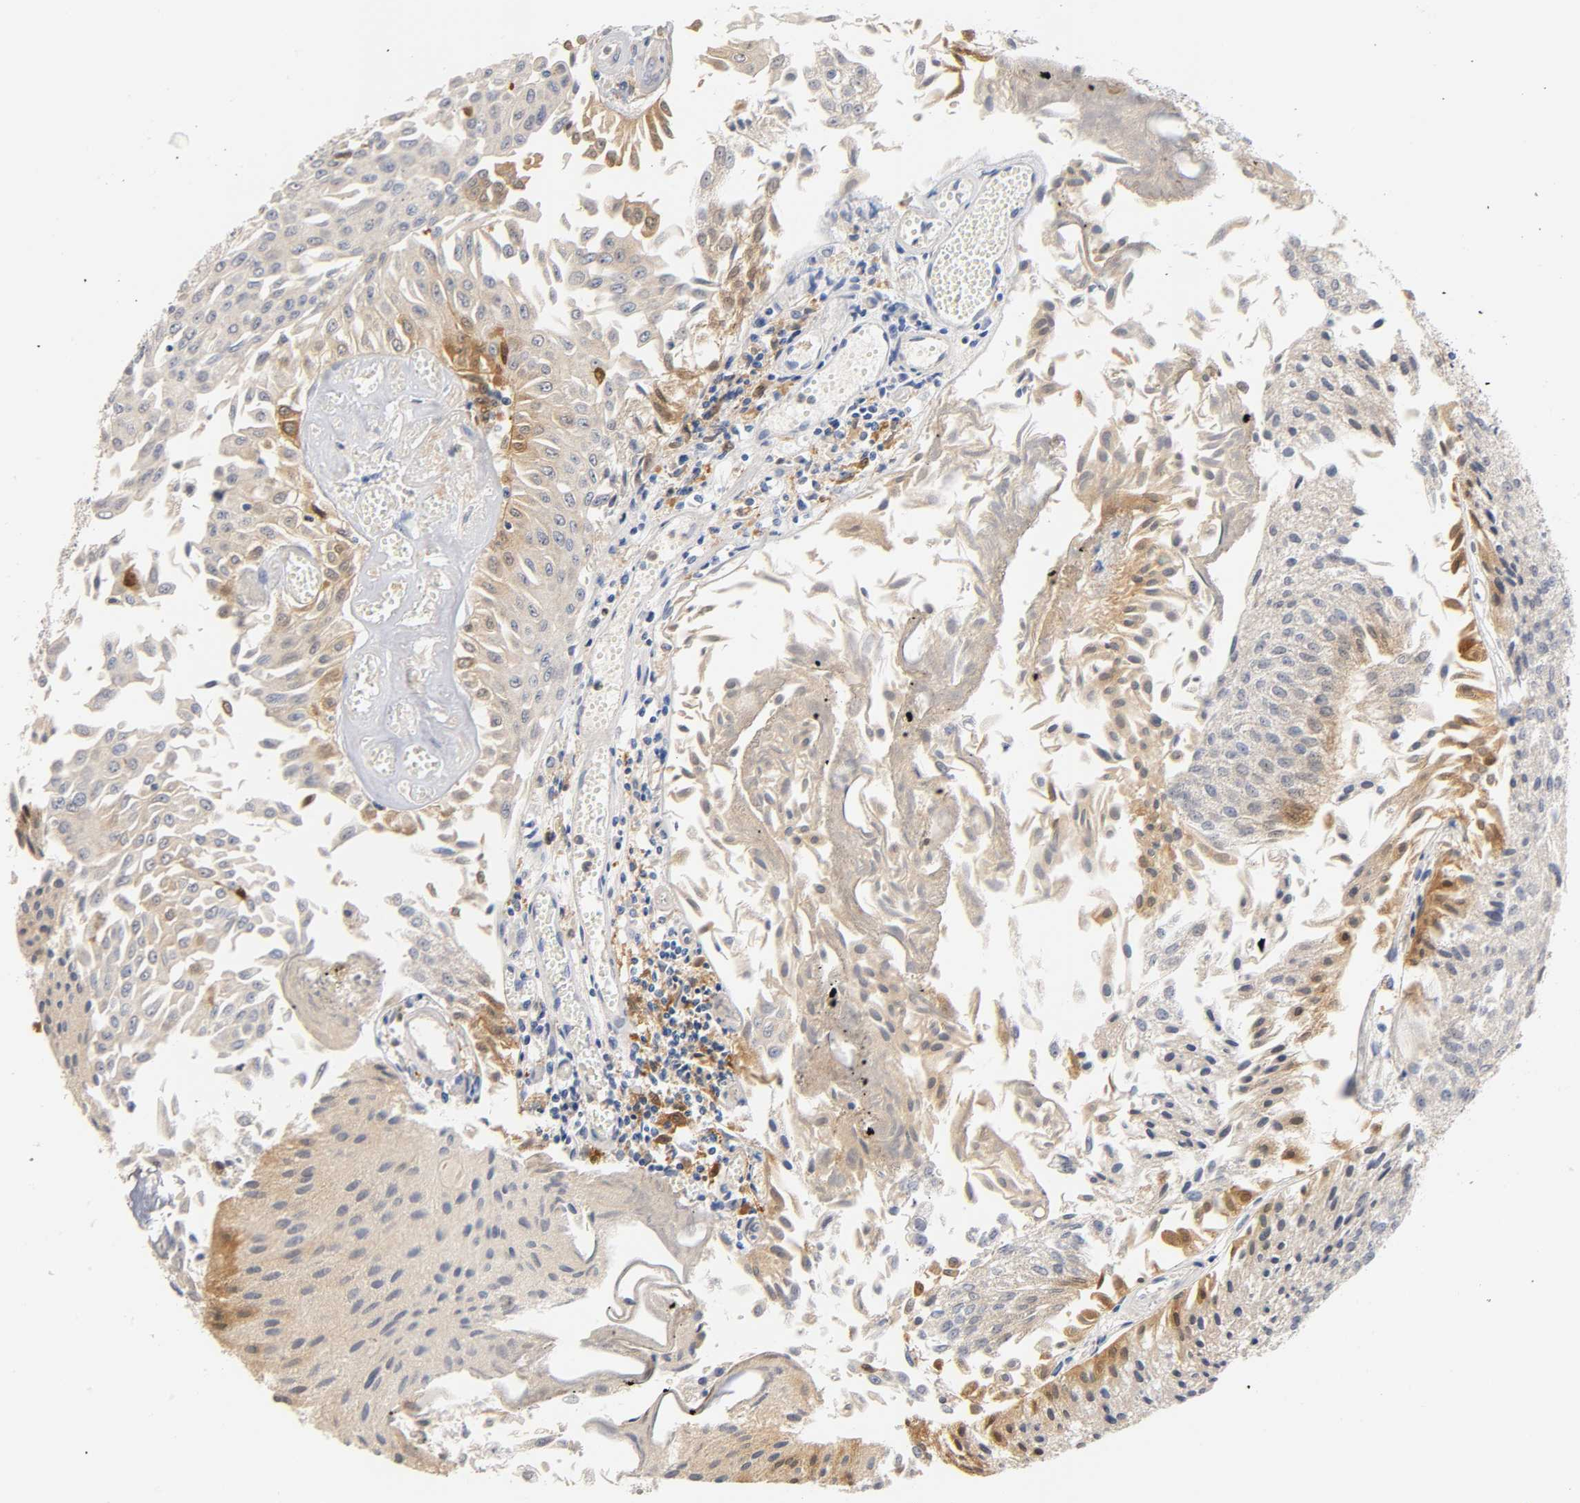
{"staining": {"intensity": "weak", "quantity": "25%-75%", "location": "cytoplasmic/membranous,nuclear"}, "tissue": "urothelial cancer", "cell_type": "Tumor cells", "image_type": "cancer", "snomed": [{"axis": "morphology", "description": "Urothelial carcinoma, Low grade"}, {"axis": "topography", "description": "Urinary bladder"}], "caption": "Urothelial carcinoma (low-grade) stained with IHC displays weak cytoplasmic/membranous and nuclear positivity in about 25%-75% of tumor cells.", "gene": "IL18", "patient": {"sex": "male", "age": 86}}